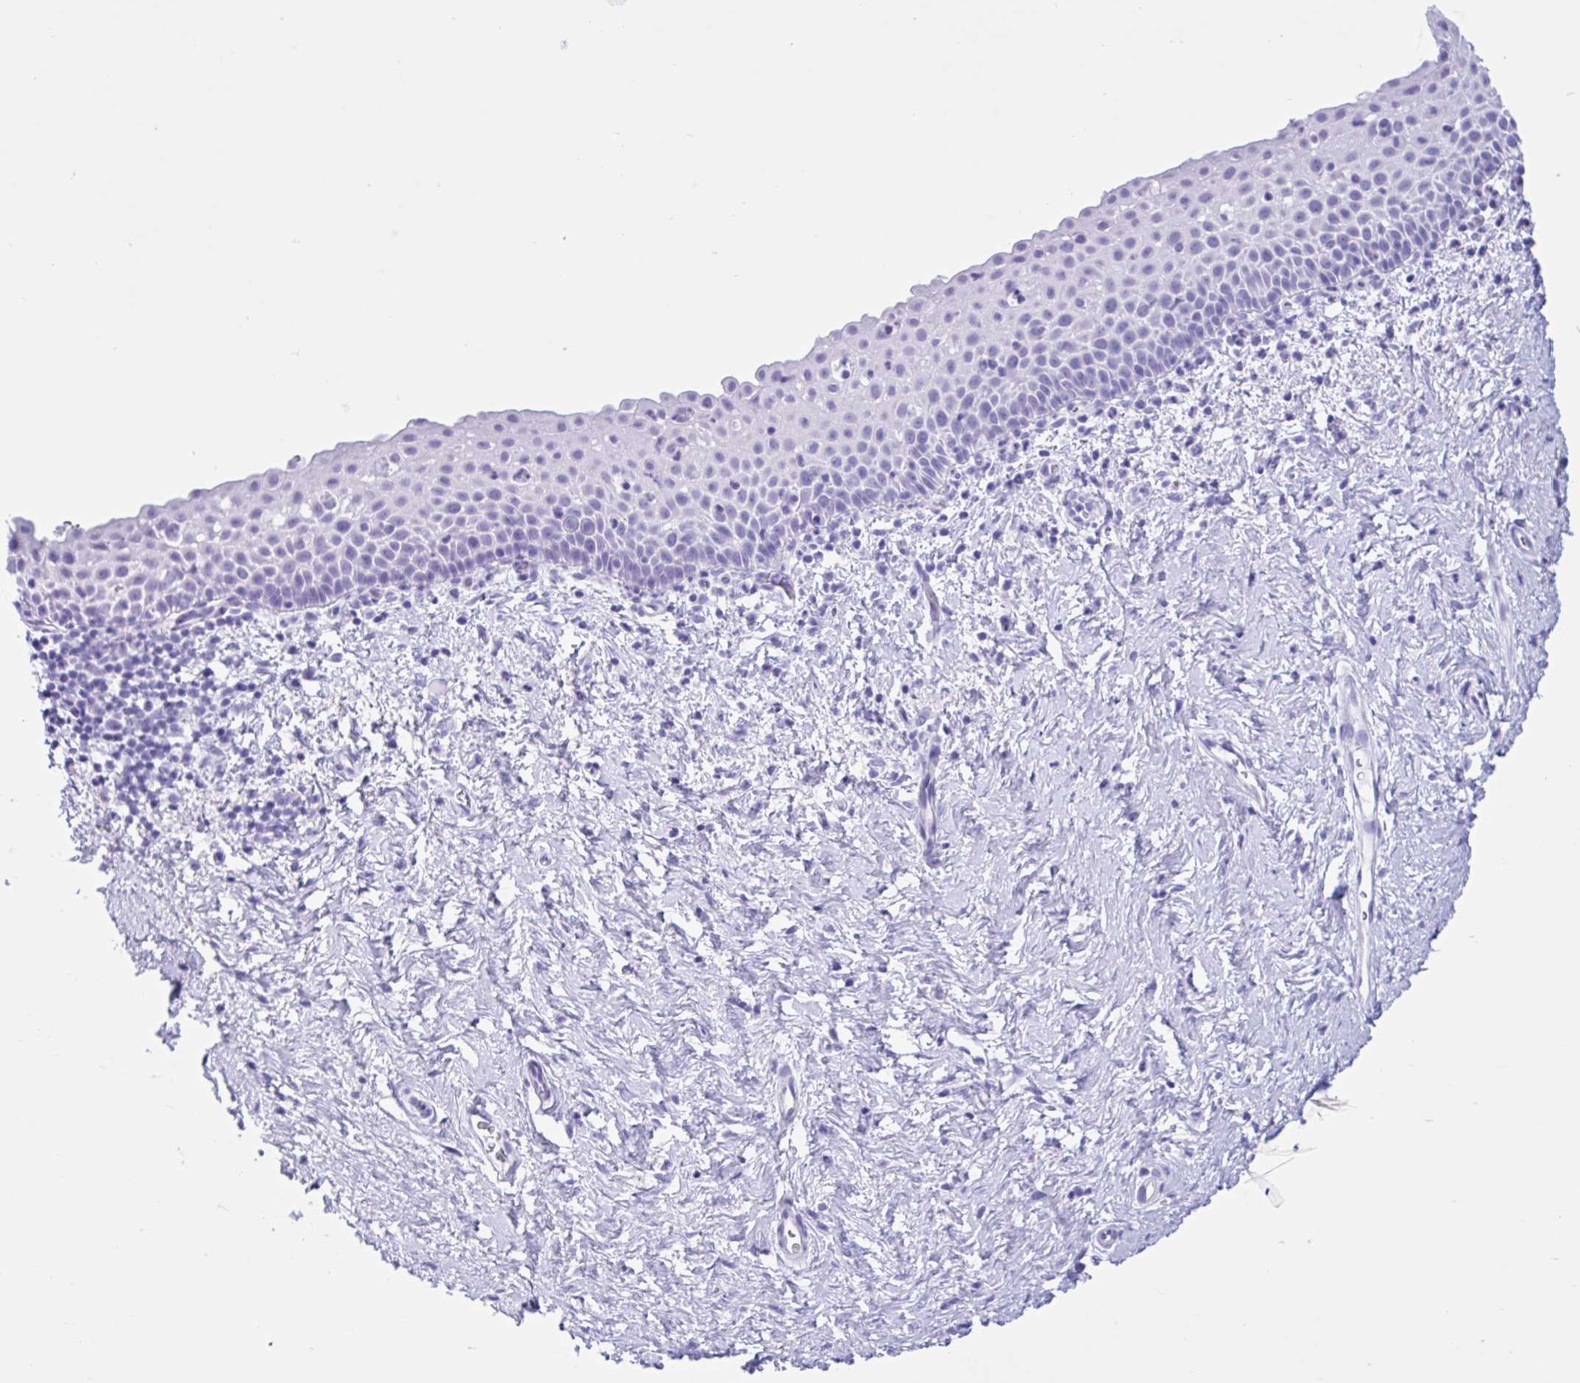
{"staining": {"intensity": "negative", "quantity": "none", "location": "none"}, "tissue": "vagina", "cell_type": "Squamous epithelial cells", "image_type": "normal", "snomed": [{"axis": "morphology", "description": "Normal tissue, NOS"}, {"axis": "topography", "description": "Vagina"}], "caption": "Protein analysis of benign vagina demonstrates no significant positivity in squamous epithelial cells.", "gene": "IAPP", "patient": {"sex": "female", "age": 61}}